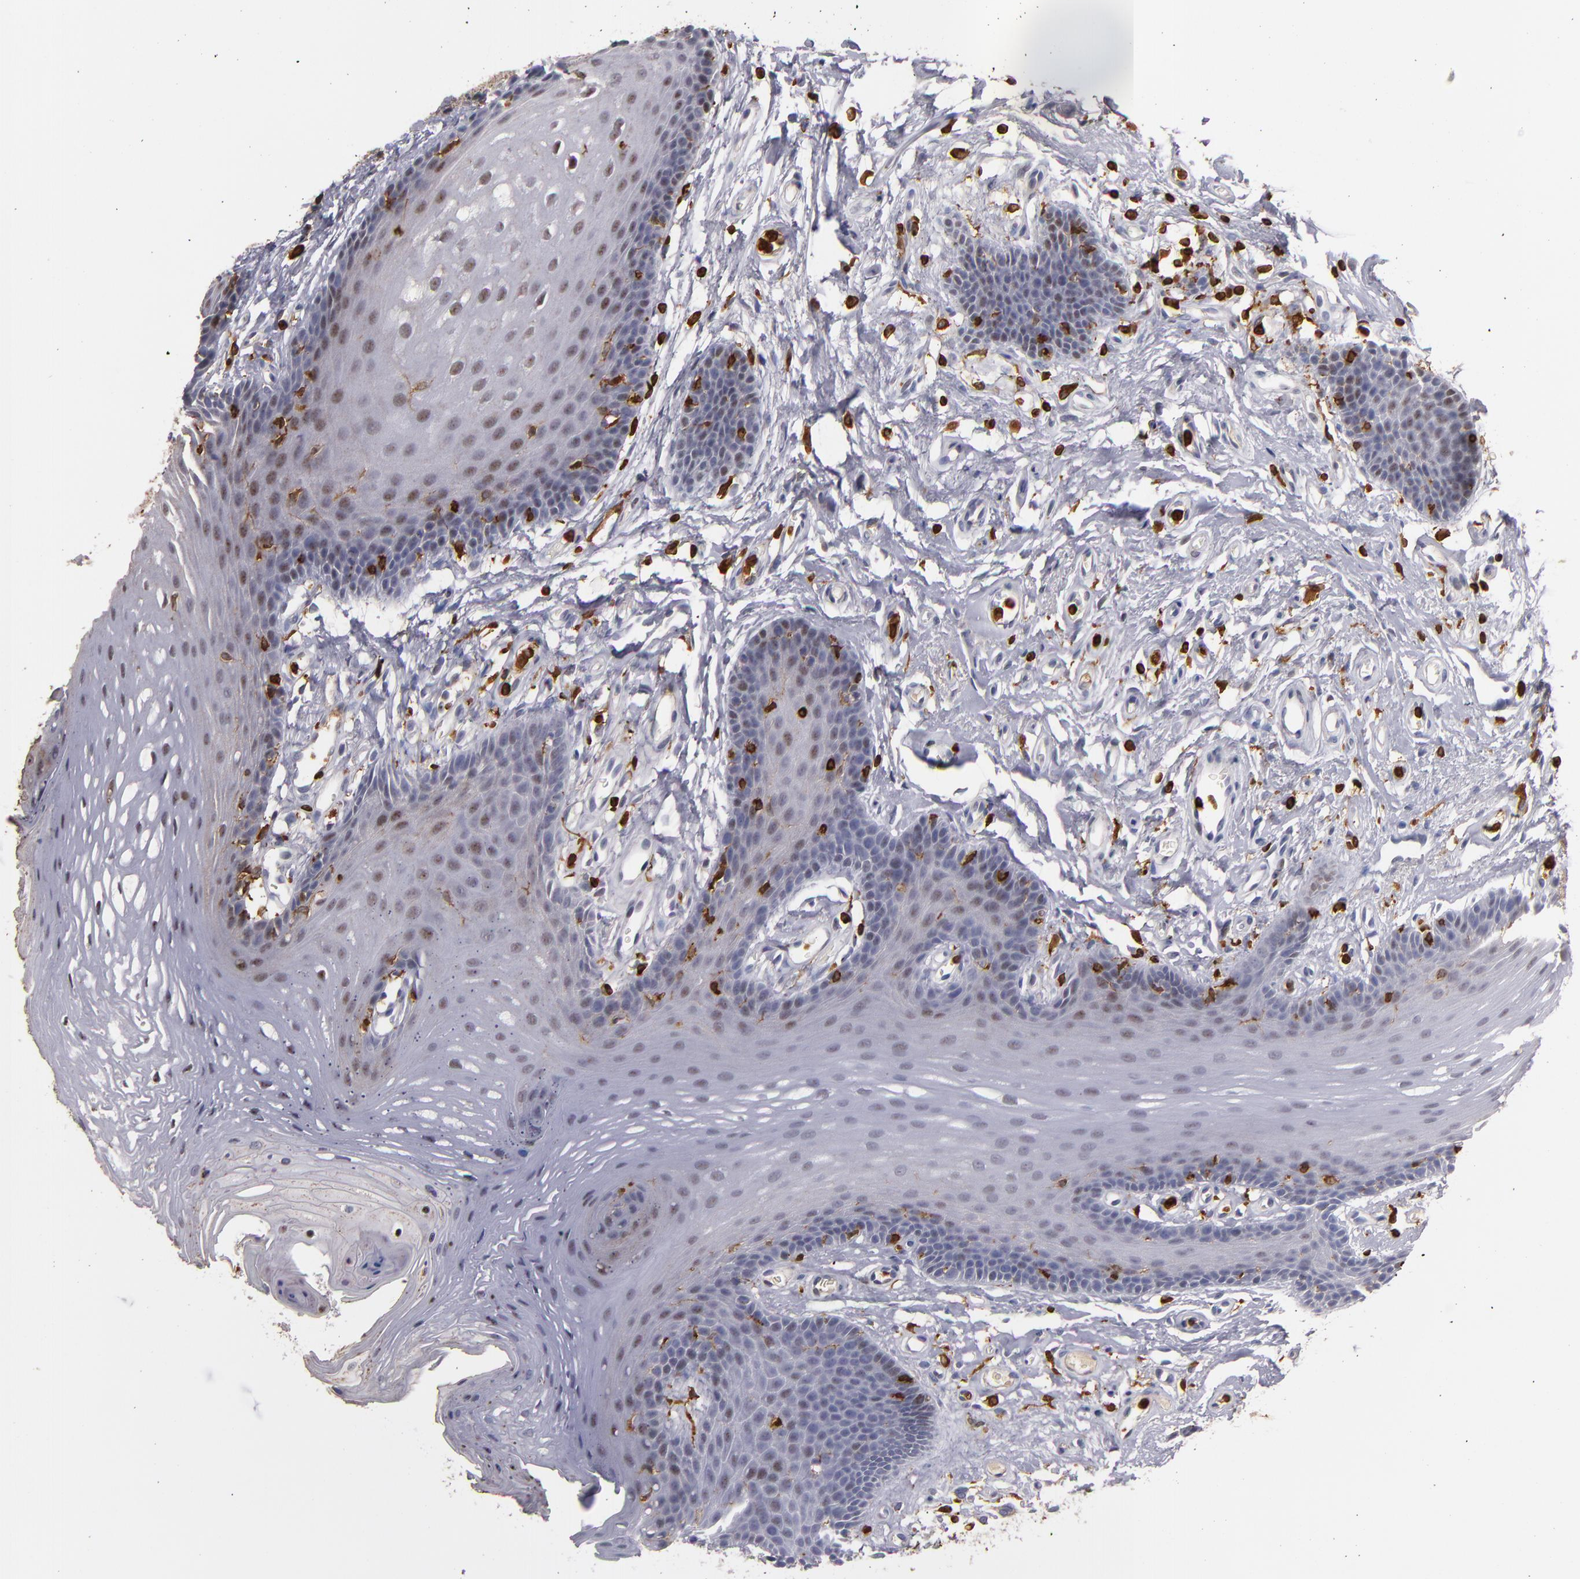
{"staining": {"intensity": "weak", "quantity": "<25%", "location": "nuclear"}, "tissue": "oral mucosa", "cell_type": "Squamous epithelial cells", "image_type": "normal", "snomed": [{"axis": "morphology", "description": "Normal tissue, NOS"}, {"axis": "topography", "description": "Oral tissue"}], "caption": "A histopathology image of human oral mucosa is negative for staining in squamous epithelial cells. The staining is performed using DAB brown chromogen with nuclei counter-stained in using hematoxylin.", "gene": "WAS", "patient": {"sex": "male", "age": 62}}